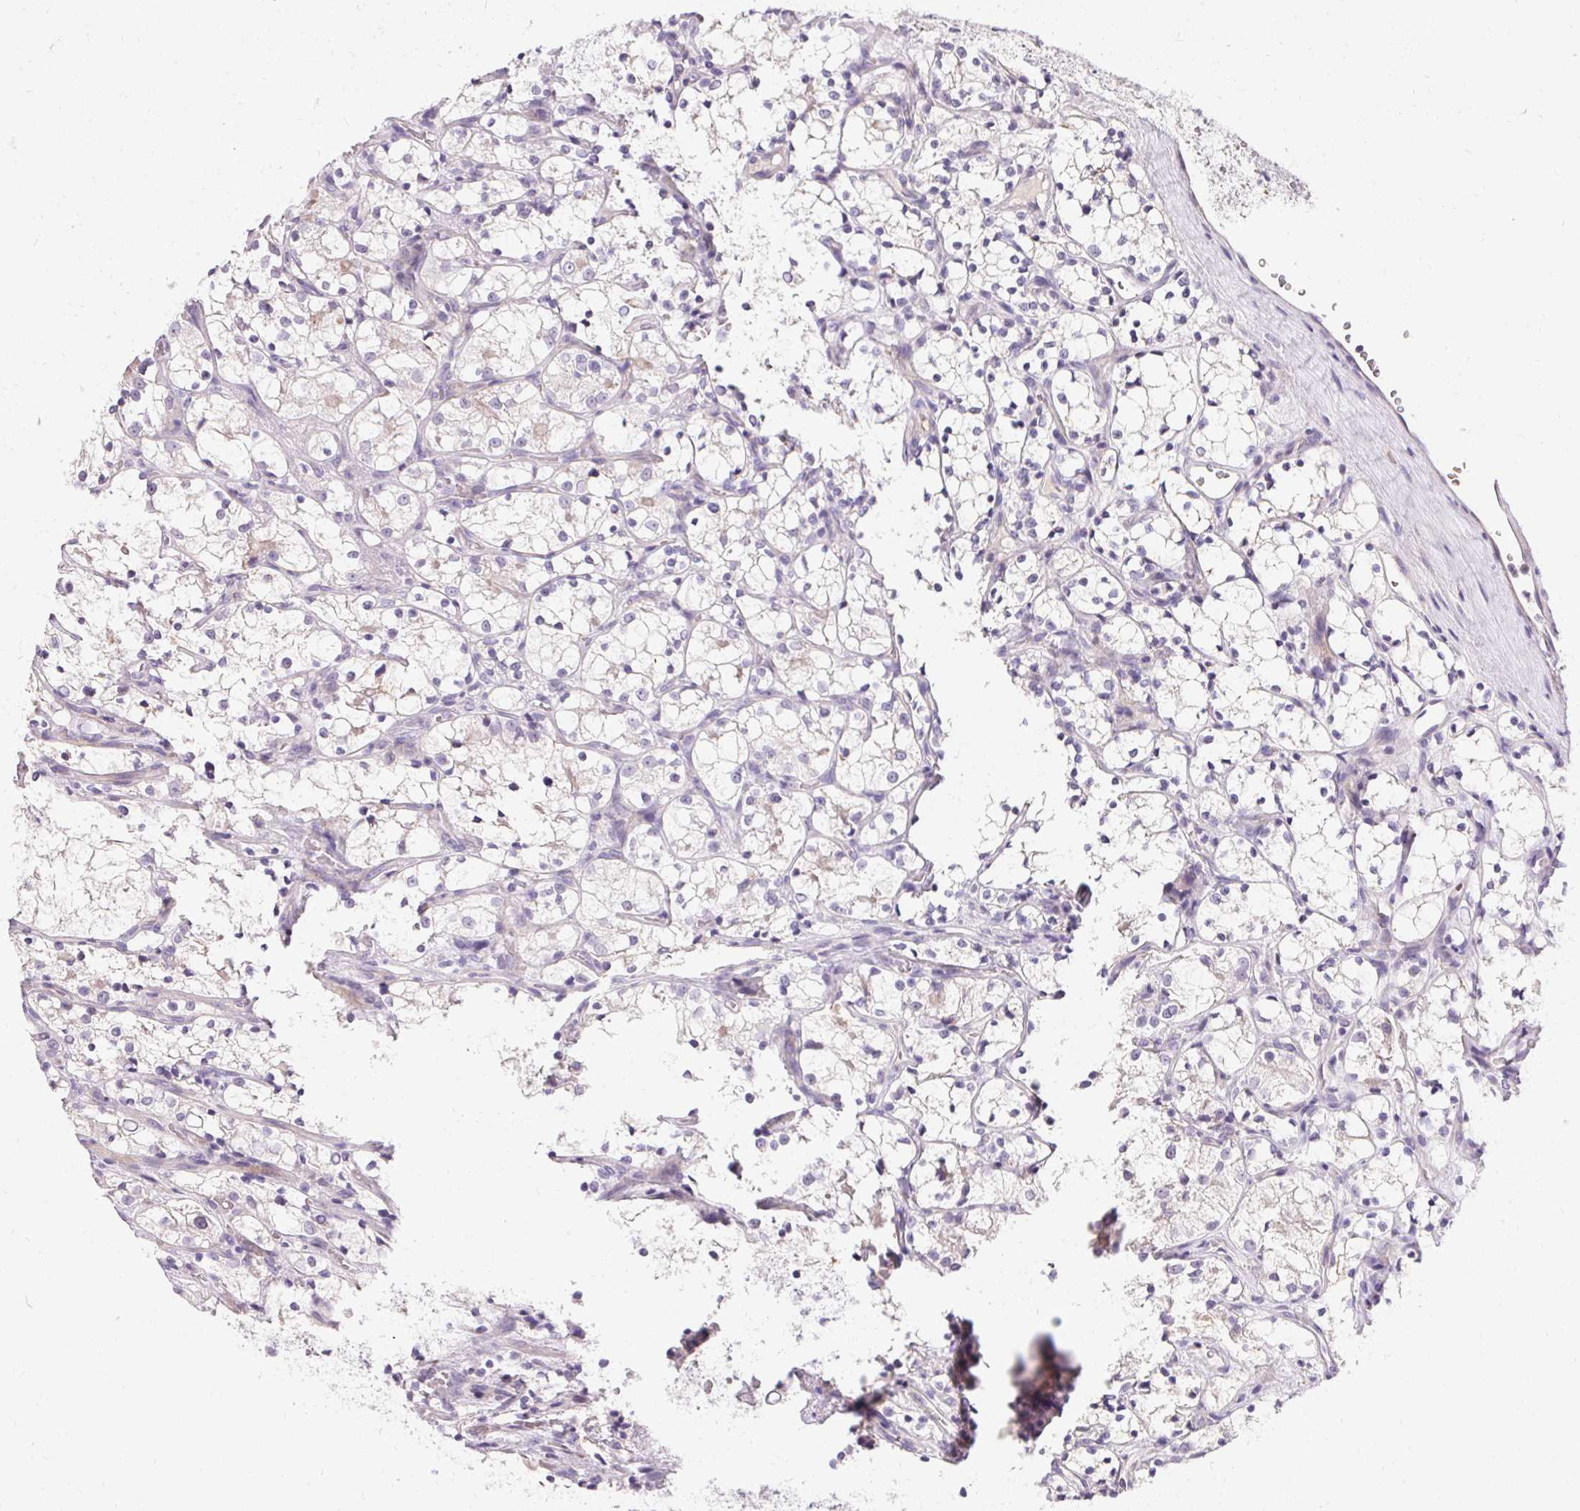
{"staining": {"intensity": "negative", "quantity": "none", "location": "none"}, "tissue": "renal cancer", "cell_type": "Tumor cells", "image_type": "cancer", "snomed": [{"axis": "morphology", "description": "Adenocarcinoma, NOS"}, {"axis": "topography", "description": "Kidney"}], "caption": "Histopathology image shows no significant protein positivity in tumor cells of renal adenocarcinoma.", "gene": "TRIP13", "patient": {"sex": "female", "age": 69}}